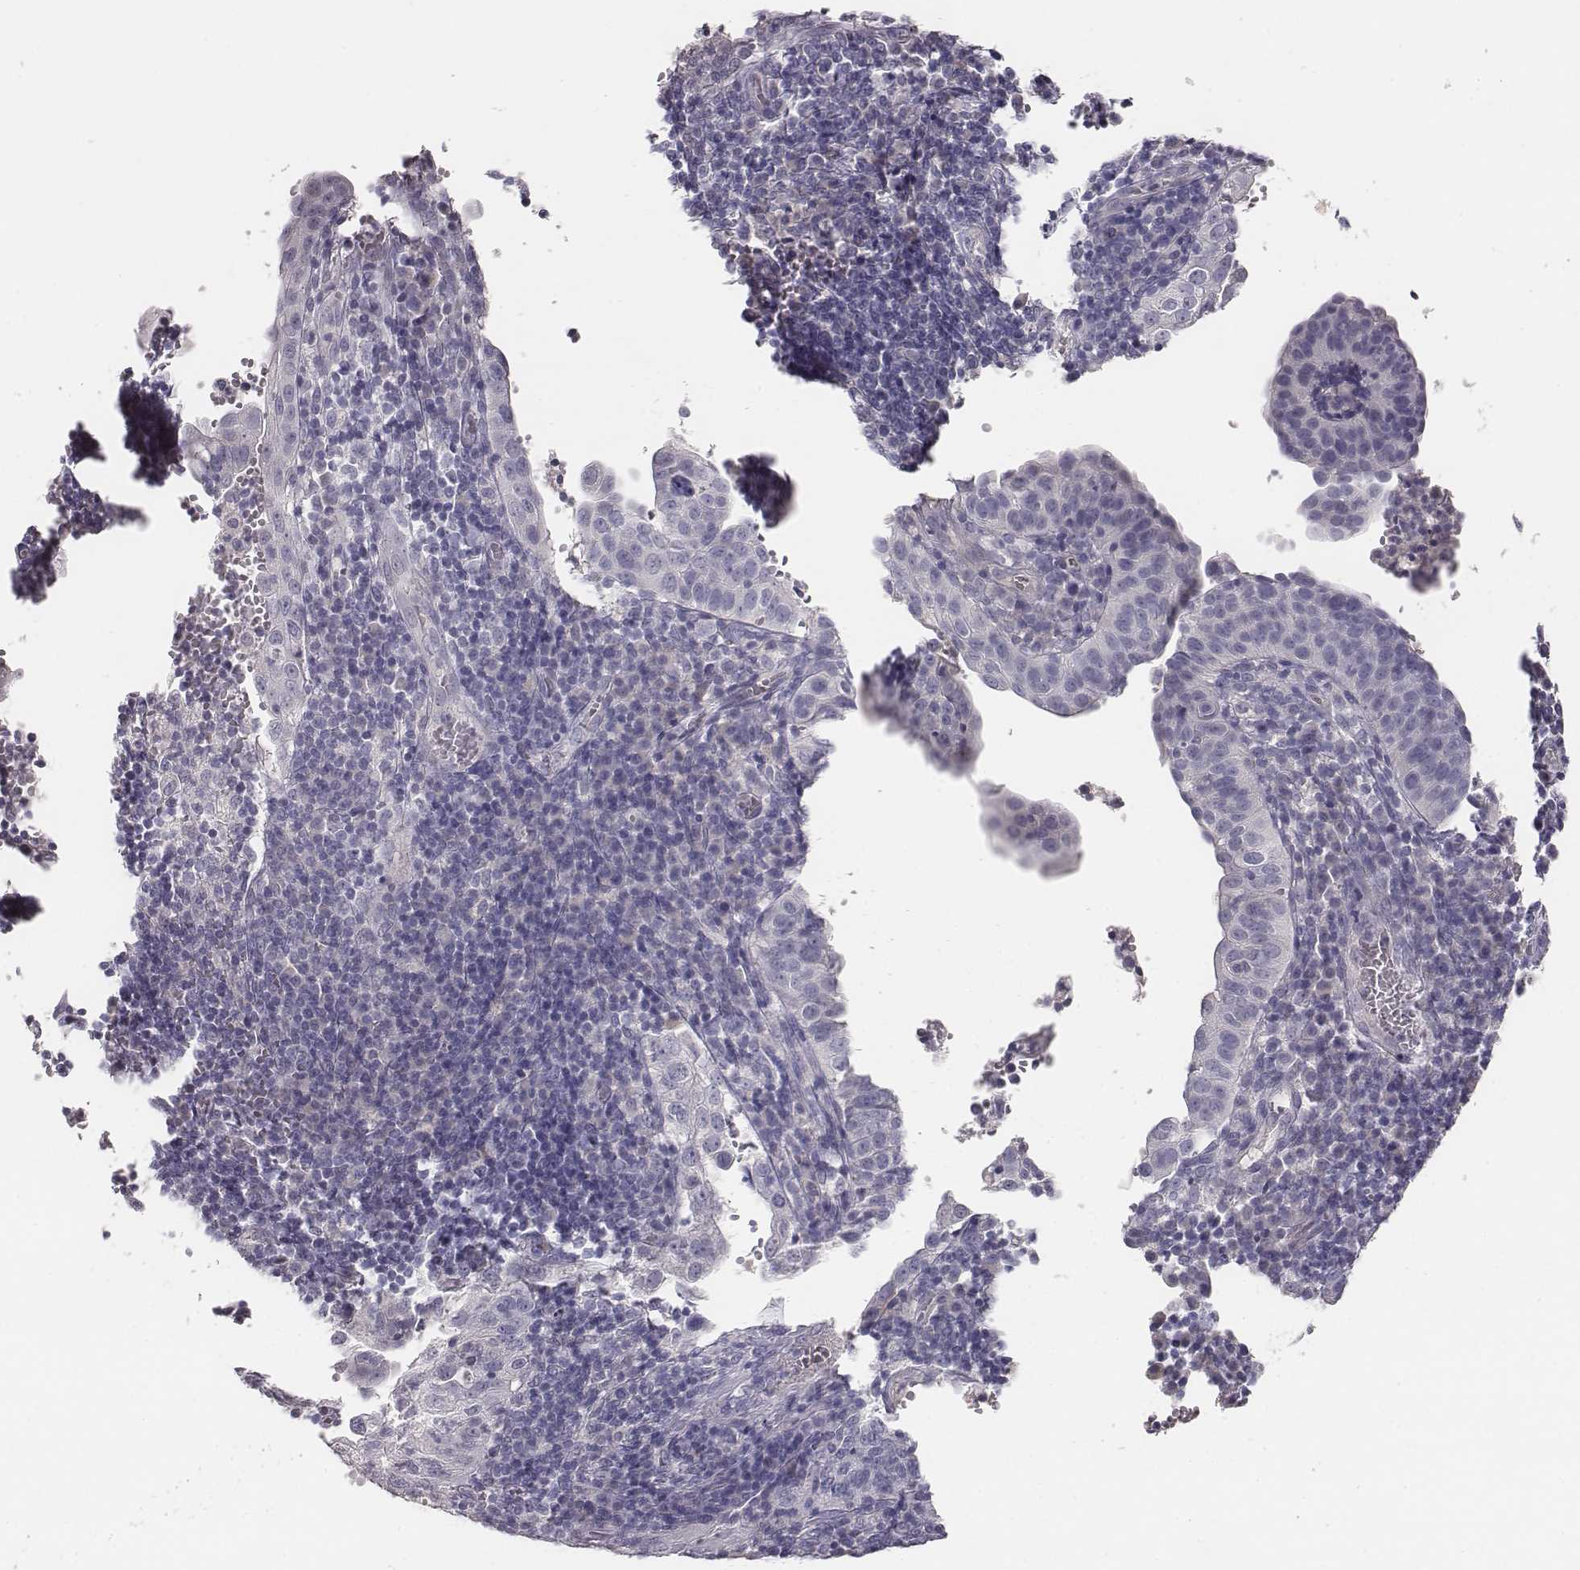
{"staining": {"intensity": "negative", "quantity": "none", "location": "none"}, "tissue": "cervical cancer", "cell_type": "Tumor cells", "image_type": "cancer", "snomed": [{"axis": "morphology", "description": "Squamous cell carcinoma, NOS"}, {"axis": "topography", "description": "Cervix"}], "caption": "DAB (3,3'-diaminobenzidine) immunohistochemical staining of cervical cancer (squamous cell carcinoma) shows no significant staining in tumor cells.", "gene": "MYH6", "patient": {"sex": "female", "age": 39}}